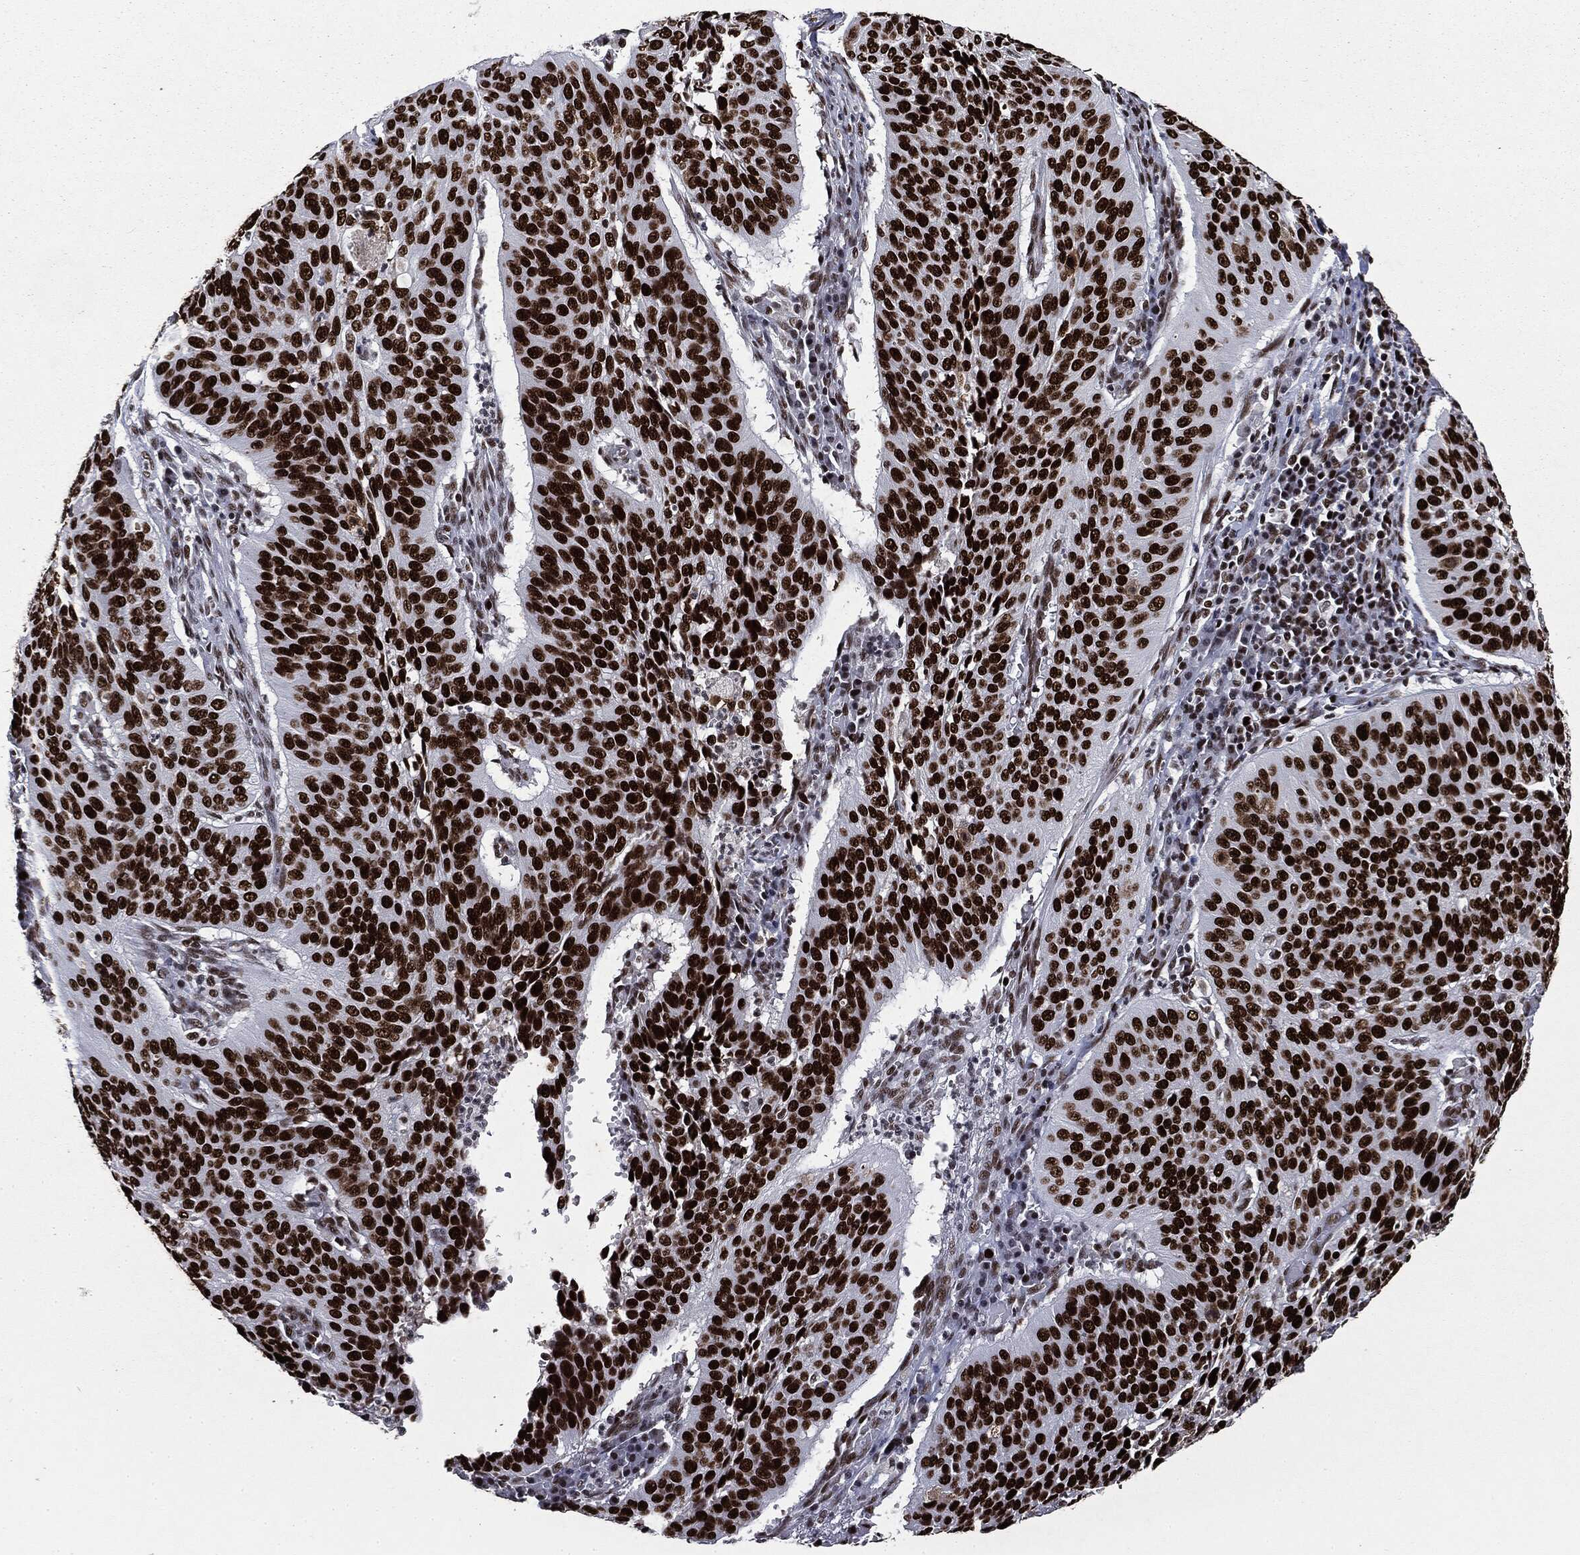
{"staining": {"intensity": "strong", "quantity": ">75%", "location": "nuclear"}, "tissue": "cervical cancer", "cell_type": "Tumor cells", "image_type": "cancer", "snomed": [{"axis": "morphology", "description": "Normal tissue, NOS"}, {"axis": "morphology", "description": "Squamous cell carcinoma, NOS"}, {"axis": "topography", "description": "Cervix"}], "caption": "A micrograph of human cervical cancer (squamous cell carcinoma) stained for a protein demonstrates strong nuclear brown staining in tumor cells.", "gene": "MSH2", "patient": {"sex": "female", "age": 39}}